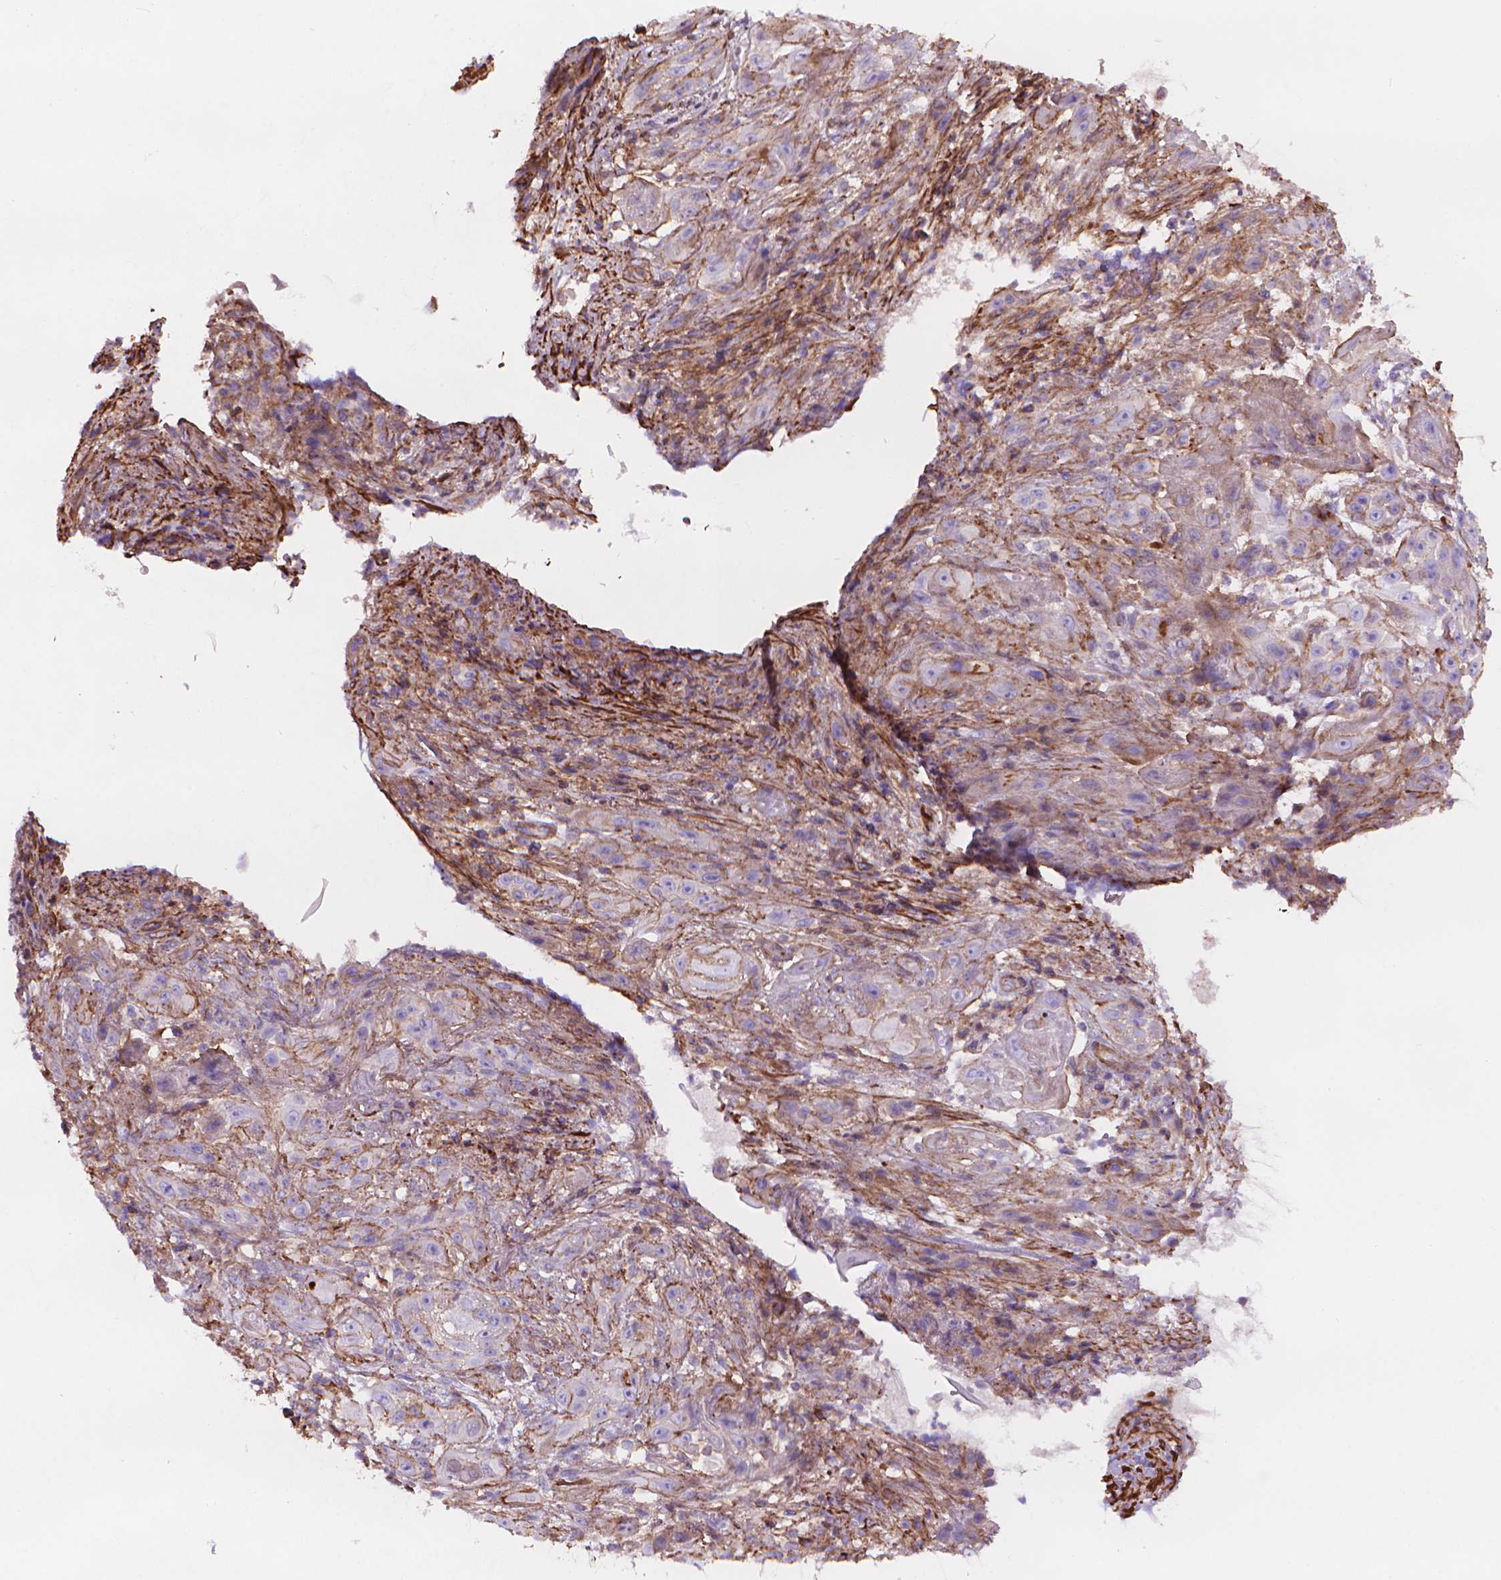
{"staining": {"intensity": "moderate", "quantity": "<25%", "location": "cytoplasmic/membranous"}, "tissue": "skin cancer", "cell_type": "Tumor cells", "image_type": "cancer", "snomed": [{"axis": "morphology", "description": "Squamous cell carcinoma, NOS"}, {"axis": "topography", "description": "Skin"}], "caption": "Skin cancer stained for a protein (brown) exhibits moderate cytoplasmic/membranous positive positivity in about <25% of tumor cells.", "gene": "PATJ", "patient": {"sex": "male", "age": 62}}